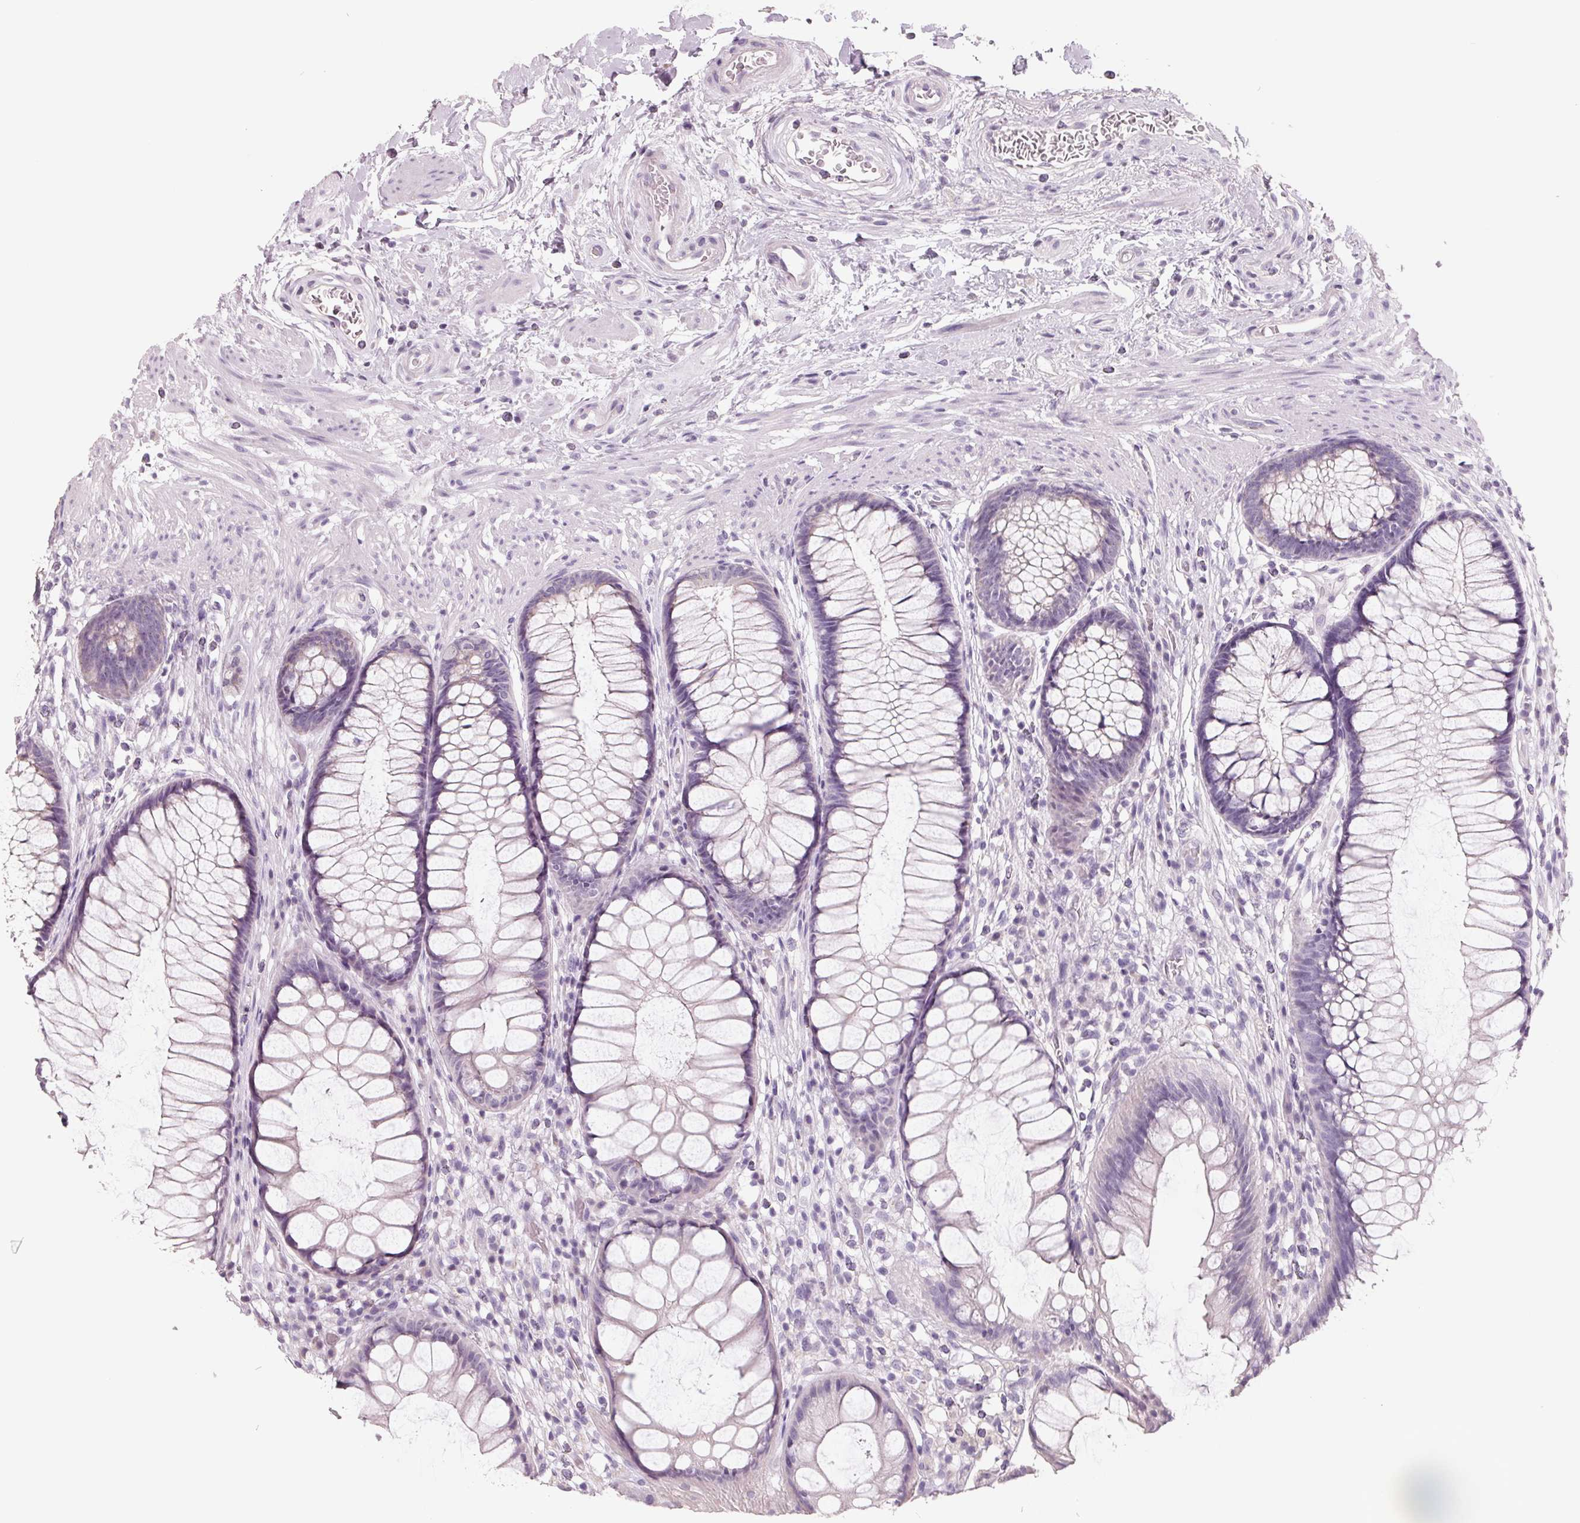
{"staining": {"intensity": "negative", "quantity": "none", "location": "none"}, "tissue": "rectum", "cell_type": "Glandular cells", "image_type": "normal", "snomed": [{"axis": "morphology", "description": "Normal tissue, NOS"}, {"axis": "topography", "description": "Smooth muscle"}, {"axis": "topography", "description": "Rectum"}], "caption": "The immunohistochemistry micrograph has no significant expression in glandular cells of rectum. (DAB (3,3'-diaminobenzidine) IHC visualized using brightfield microscopy, high magnification).", "gene": "FTCD", "patient": {"sex": "male", "age": 53}}